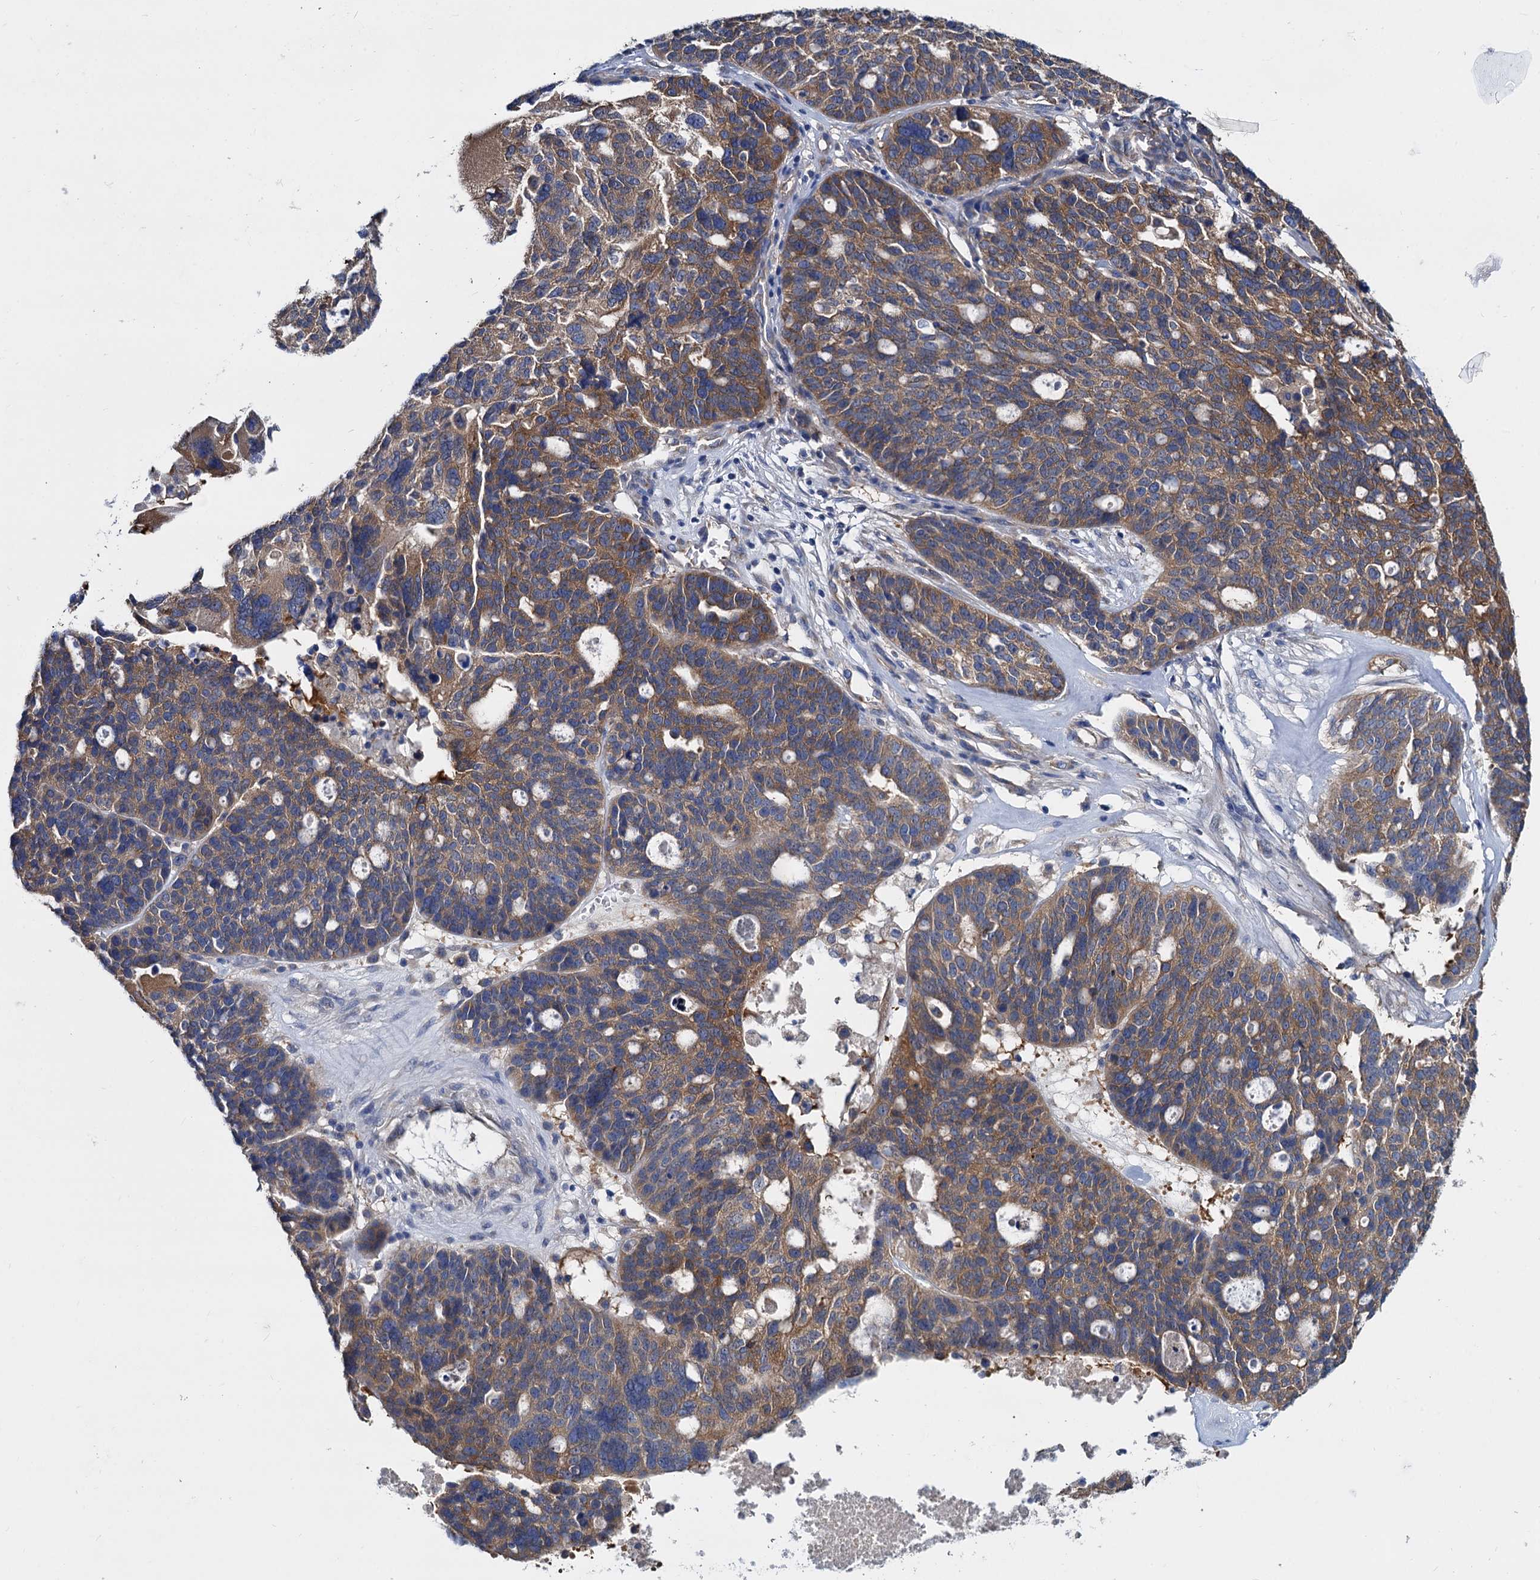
{"staining": {"intensity": "moderate", "quantity": ">75%", "location": "cytoplasmic/membranous"}, "tissue": "ovarian cancer", "cell_type": "Tumor cells", "image_type": "cancer", "snomed": [{"axis": "morphology", "description": "Cystadenocarcinoma, serous, NOS"}, {"axis": "topography", "description": "Ovary"}], "caption": "A high-resolution histopathology image shows IHC staining of ovarian cancer, which displays moderate cytoplasmic/membranous staining in about >75% of tumor cells.", "gene": "QARS1", "patient": {"sex": "female", "age": 59}}